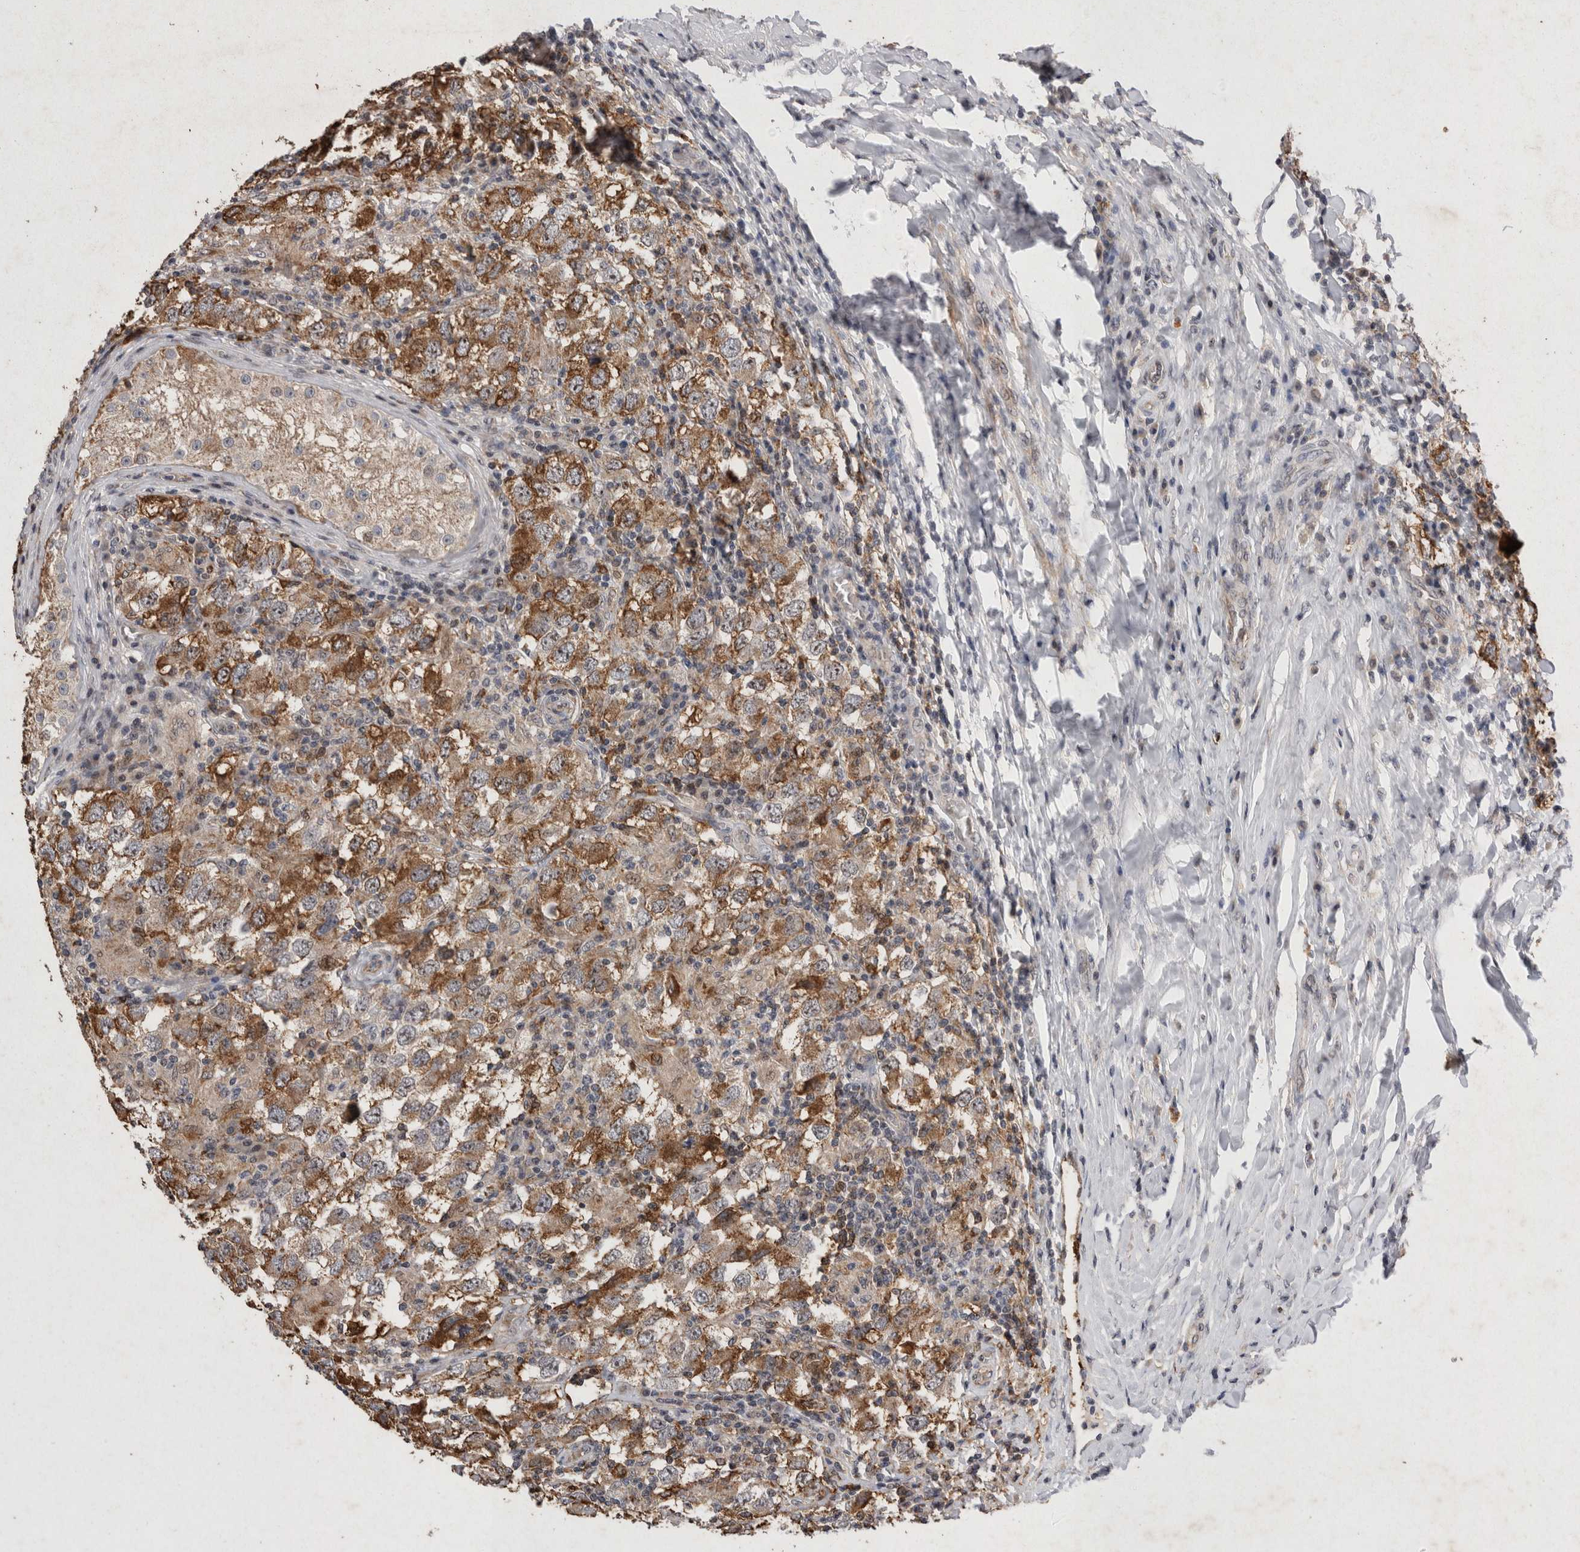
{"staining": {"intensity": "moderate", "quantity": ">75%", "location": "cytoplasmic/membranous"}, "tissue": "testis cancer", "cell_type": "Tumor cells", "image_type": "cancer", "snomed": [{"axis": "morphology", "description": "Carcinoma, Embryonal, NOS"}, {"axis": "topography", "description": "Testis"}], "caption": "Immunohistochemistry of human testis embryonal carcinoma demonstrates medium levels of moderate cytoplasmic/membranous expression in approximately >75% of tumor cells.", "gene": "STK11", "patient": {"sex": "male", "age": 21}}